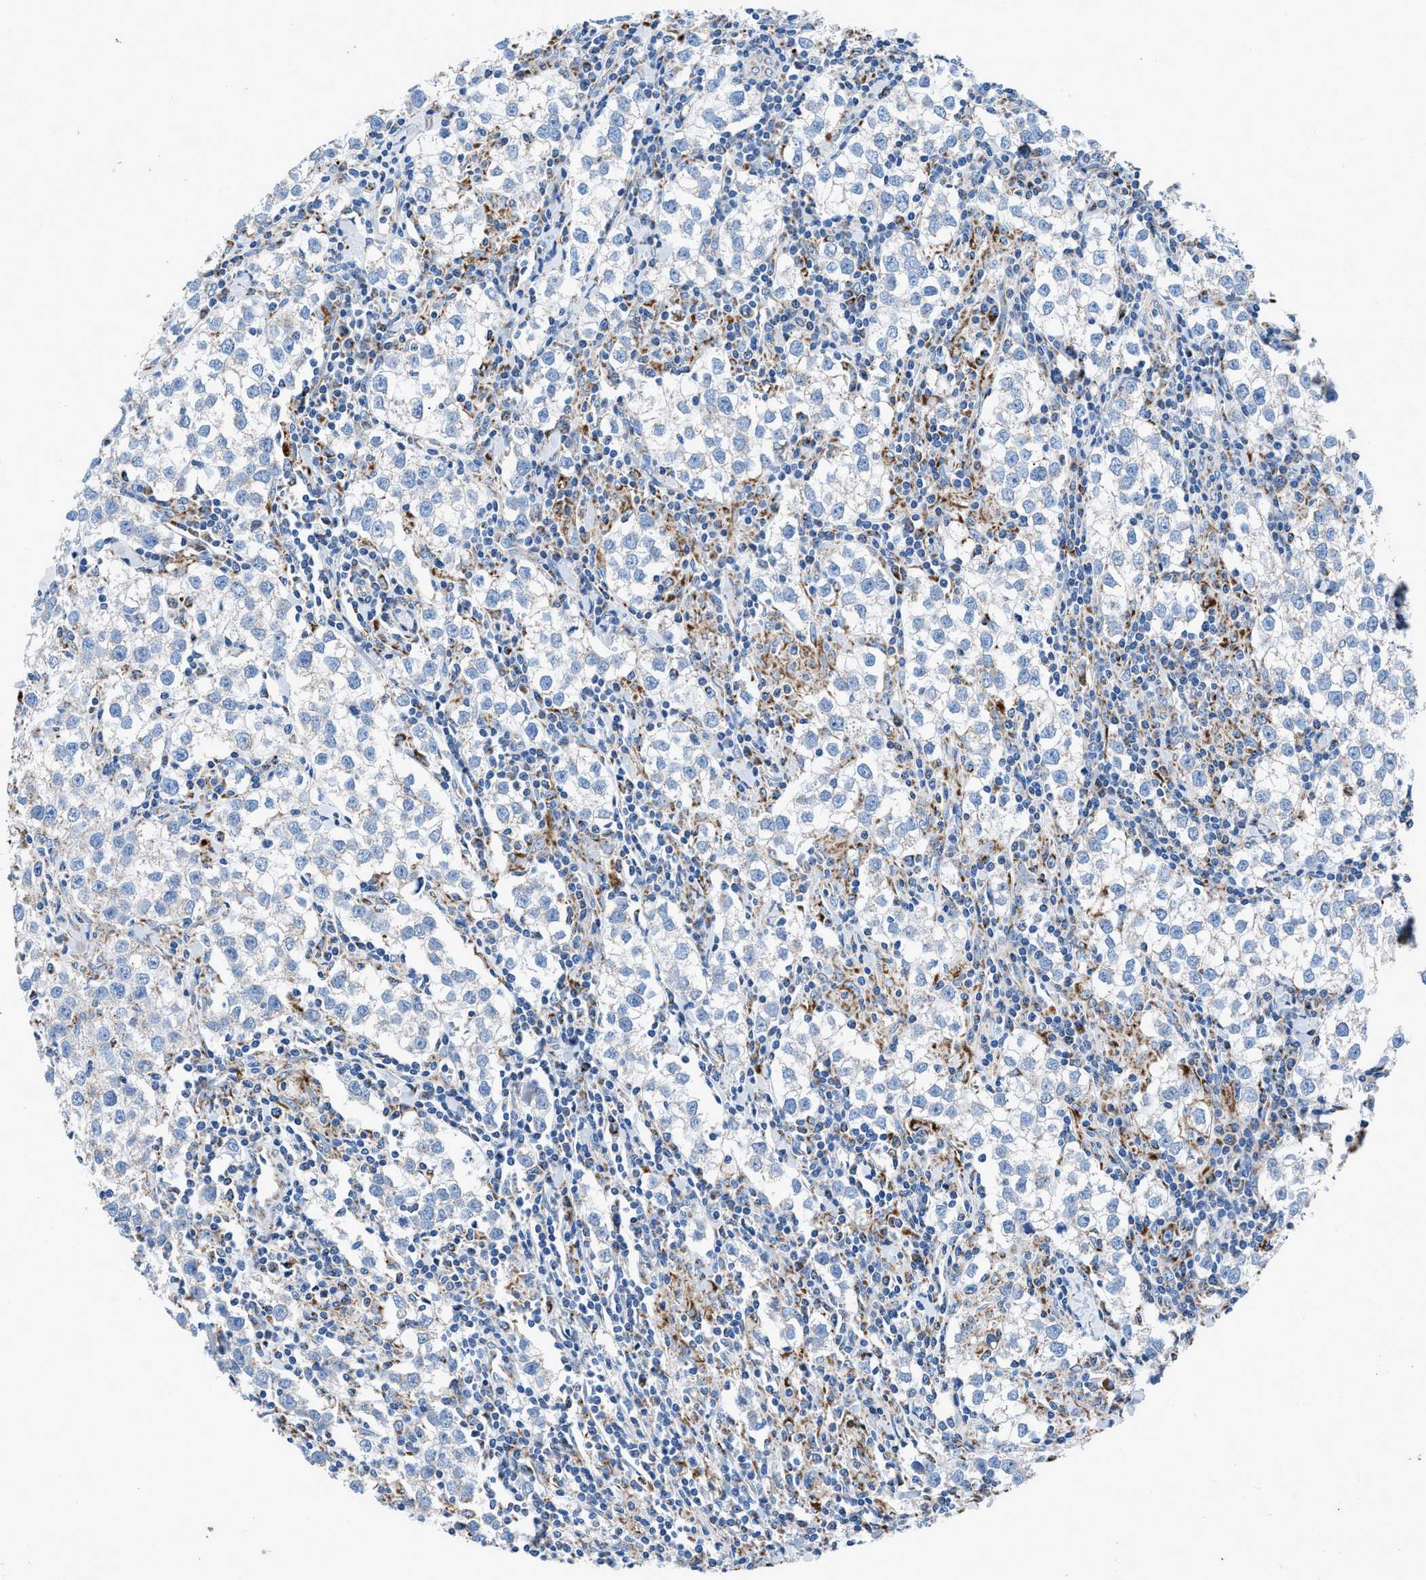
{"staining": {"intensity": "negative", "quantity": "none", "location": "none"}, "tissue": "testis cancer", "cell_type": "Tumor cells", "image_type": "cancer", "snomed": [{"axis": "morphology", "description": "Seminoma, NOS"}, {"axis": "morphology", "description": "Carcinoma, Embryonal, NOS"}, {"axis": "topography", "description": "Testis"}], "caption": "DAB (3,3'-diaminobenzidine) immunohistochemical staining of human testis cancer (seminoma) shows no significant expression in tumor cells.", "gene": "ZDHHC3", "patient": {"sex": "male", "age": 36}}